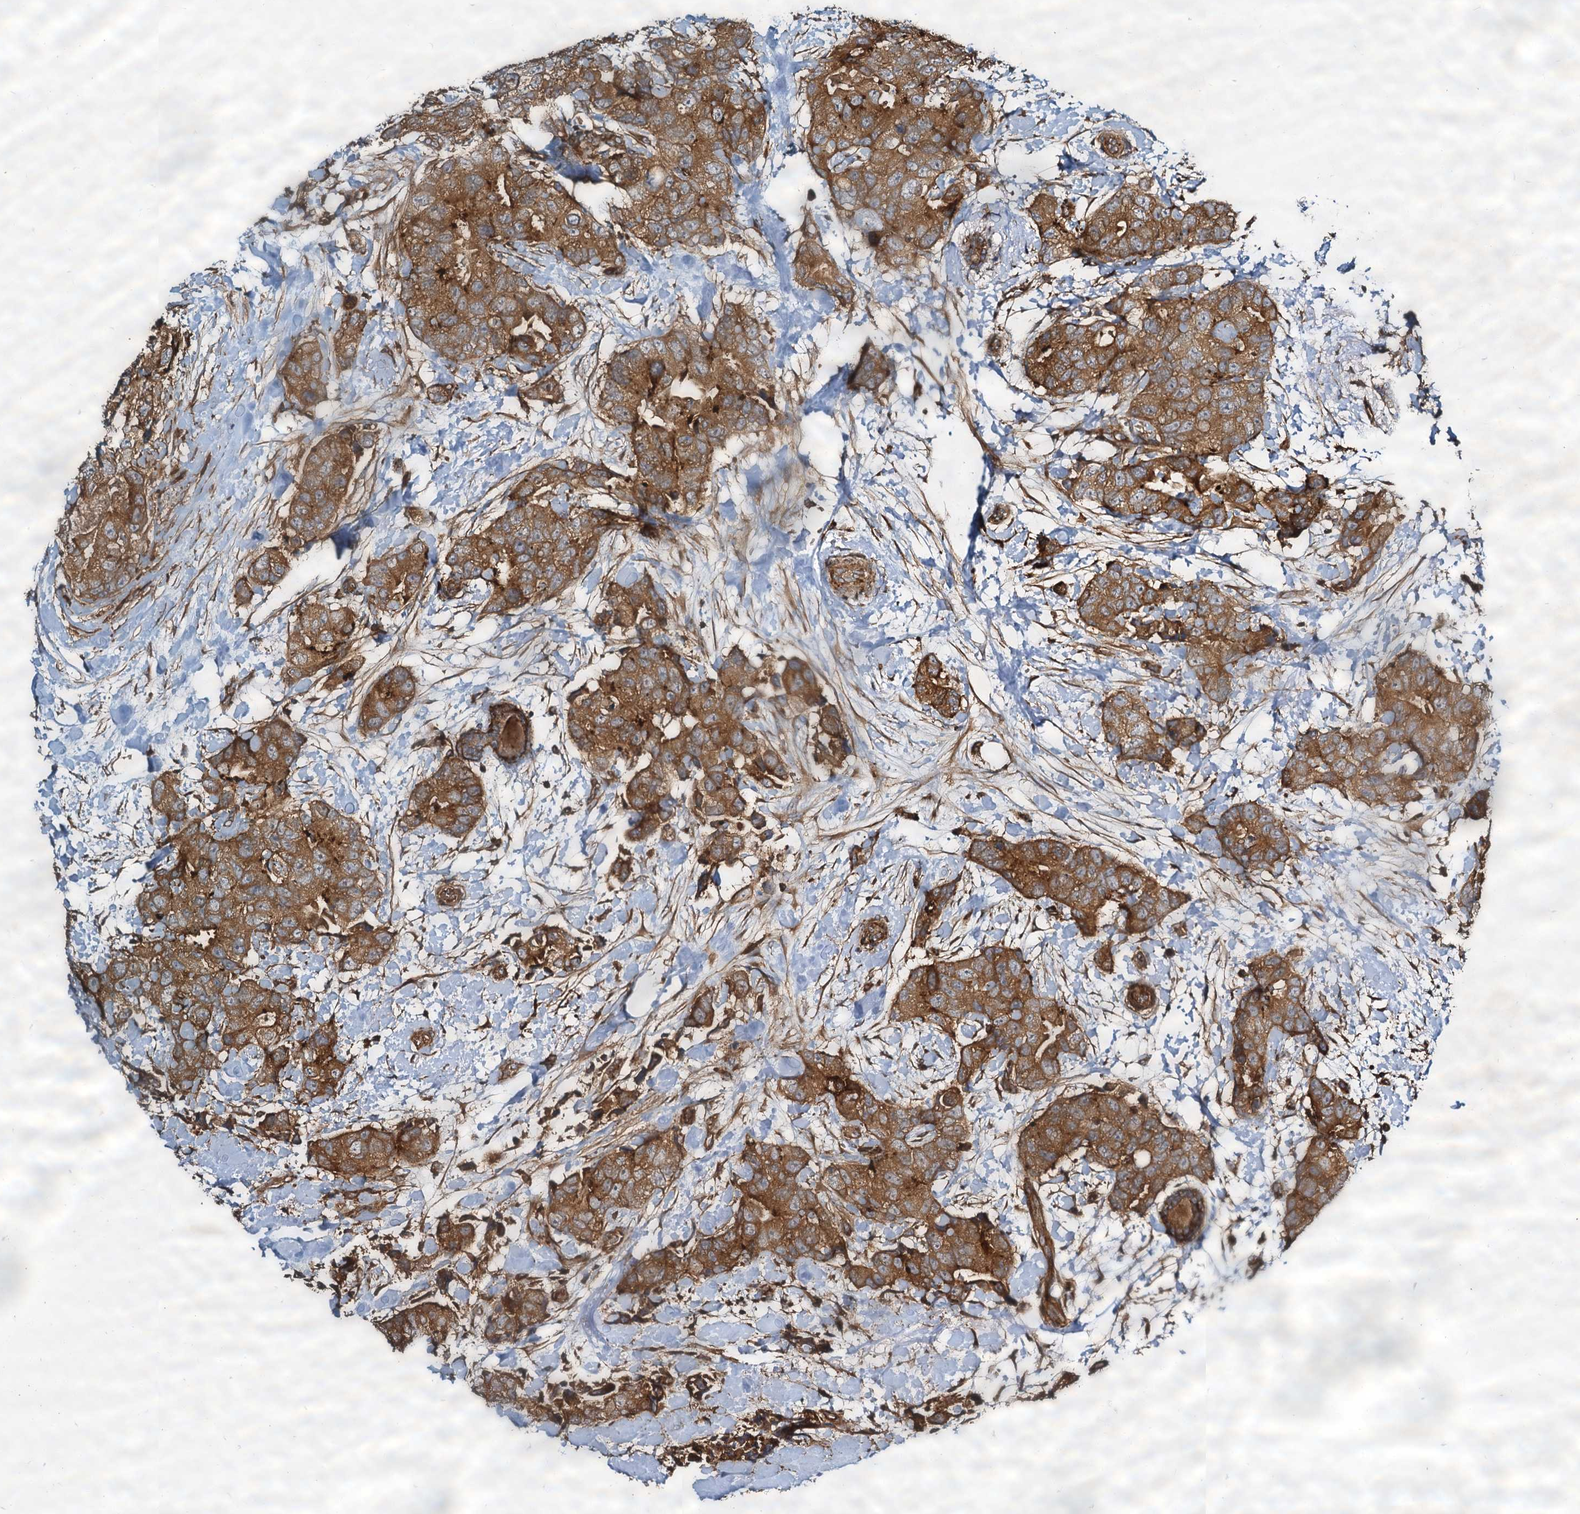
{"staining": {"intensity": "strong", "quantity": ">75%", "location": "cytoplasmic/membranous"}, "tissue": "breast cancer", "cell_type": "Tumor cells", "image_type": "cancer", "snomed": [{"axis": "morphology", "description": "Duct carcinoma"}, {"axis": "topography", "description": "Breast"}], "caption": "Breast cancer (invasive ductal carcinoma) stained for a protein (brown) exhibits strong cytoplasmic/membranous positive staining in about >75% of tumor cells.", "gene": "WDR73", "patient": {"sex": "female", "age": 62}}